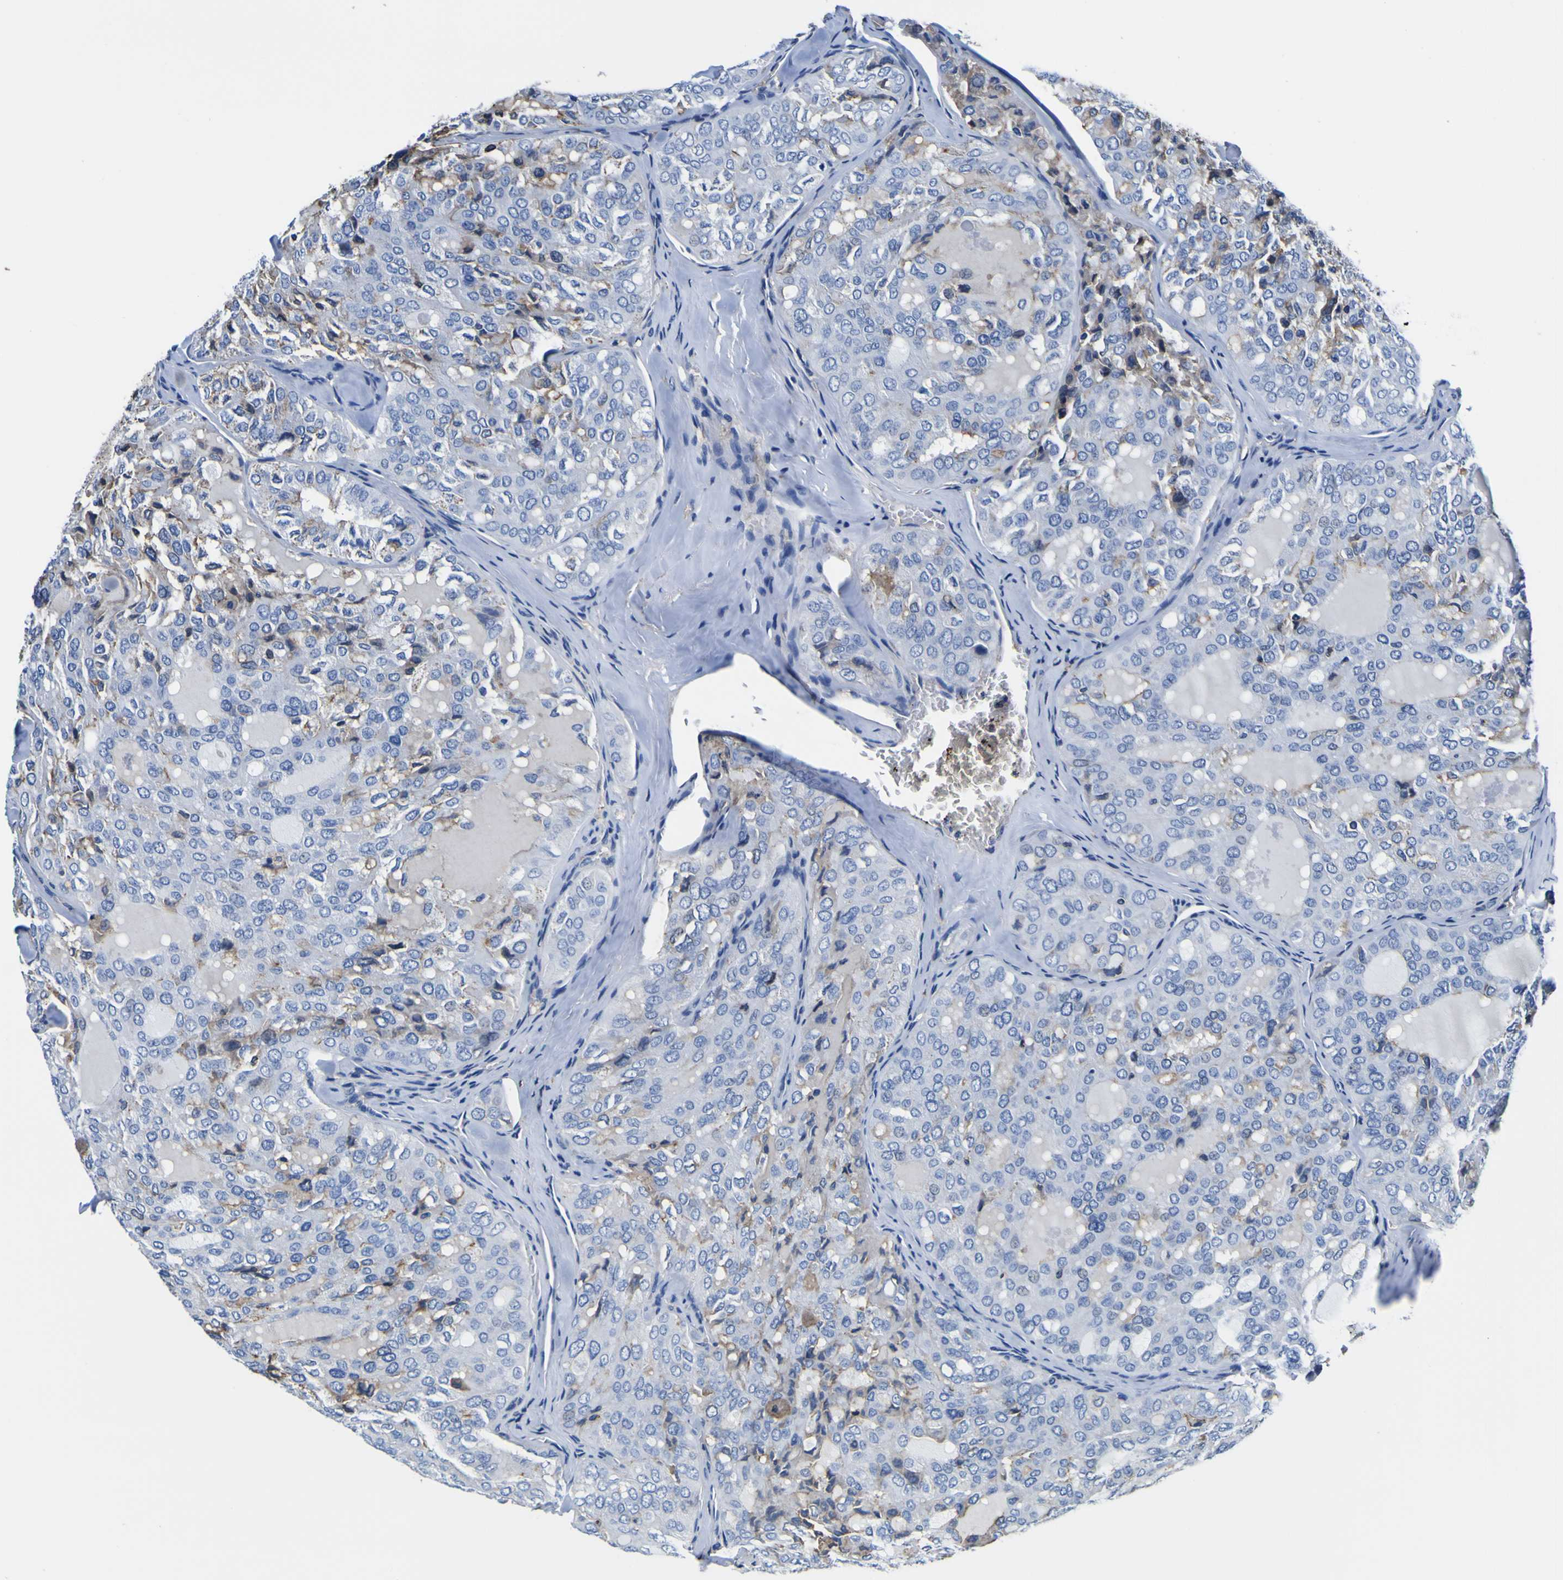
{"staining": {"intensity": "moderate", "quantity": "25%-75%", "location": "cytoplasmic/membranous"}, "tissue": "thyroid cancer", "cell_type": "Tumor cells", "image_type": "cancer", "snomed": [{"axis": "morphology", "description": "Follicular adenoma carcinoma, NOS"}, {"axis": "topography", "description": "Thyroid gland"}], "caption": "Immunohistochemistry (IHC) image of neoplastic tissue: human thyroid follicular adenoma carcinoma stained using immunohistochemistry demonstrates medium levels of moderate protein expression localized specifically in the cytoplasmic/membranous of tumor cells, appearing as a cytoplasmic/membranous brown color.", "gene": "PXDN", "patient": {"sex": "male", "age": 75}}